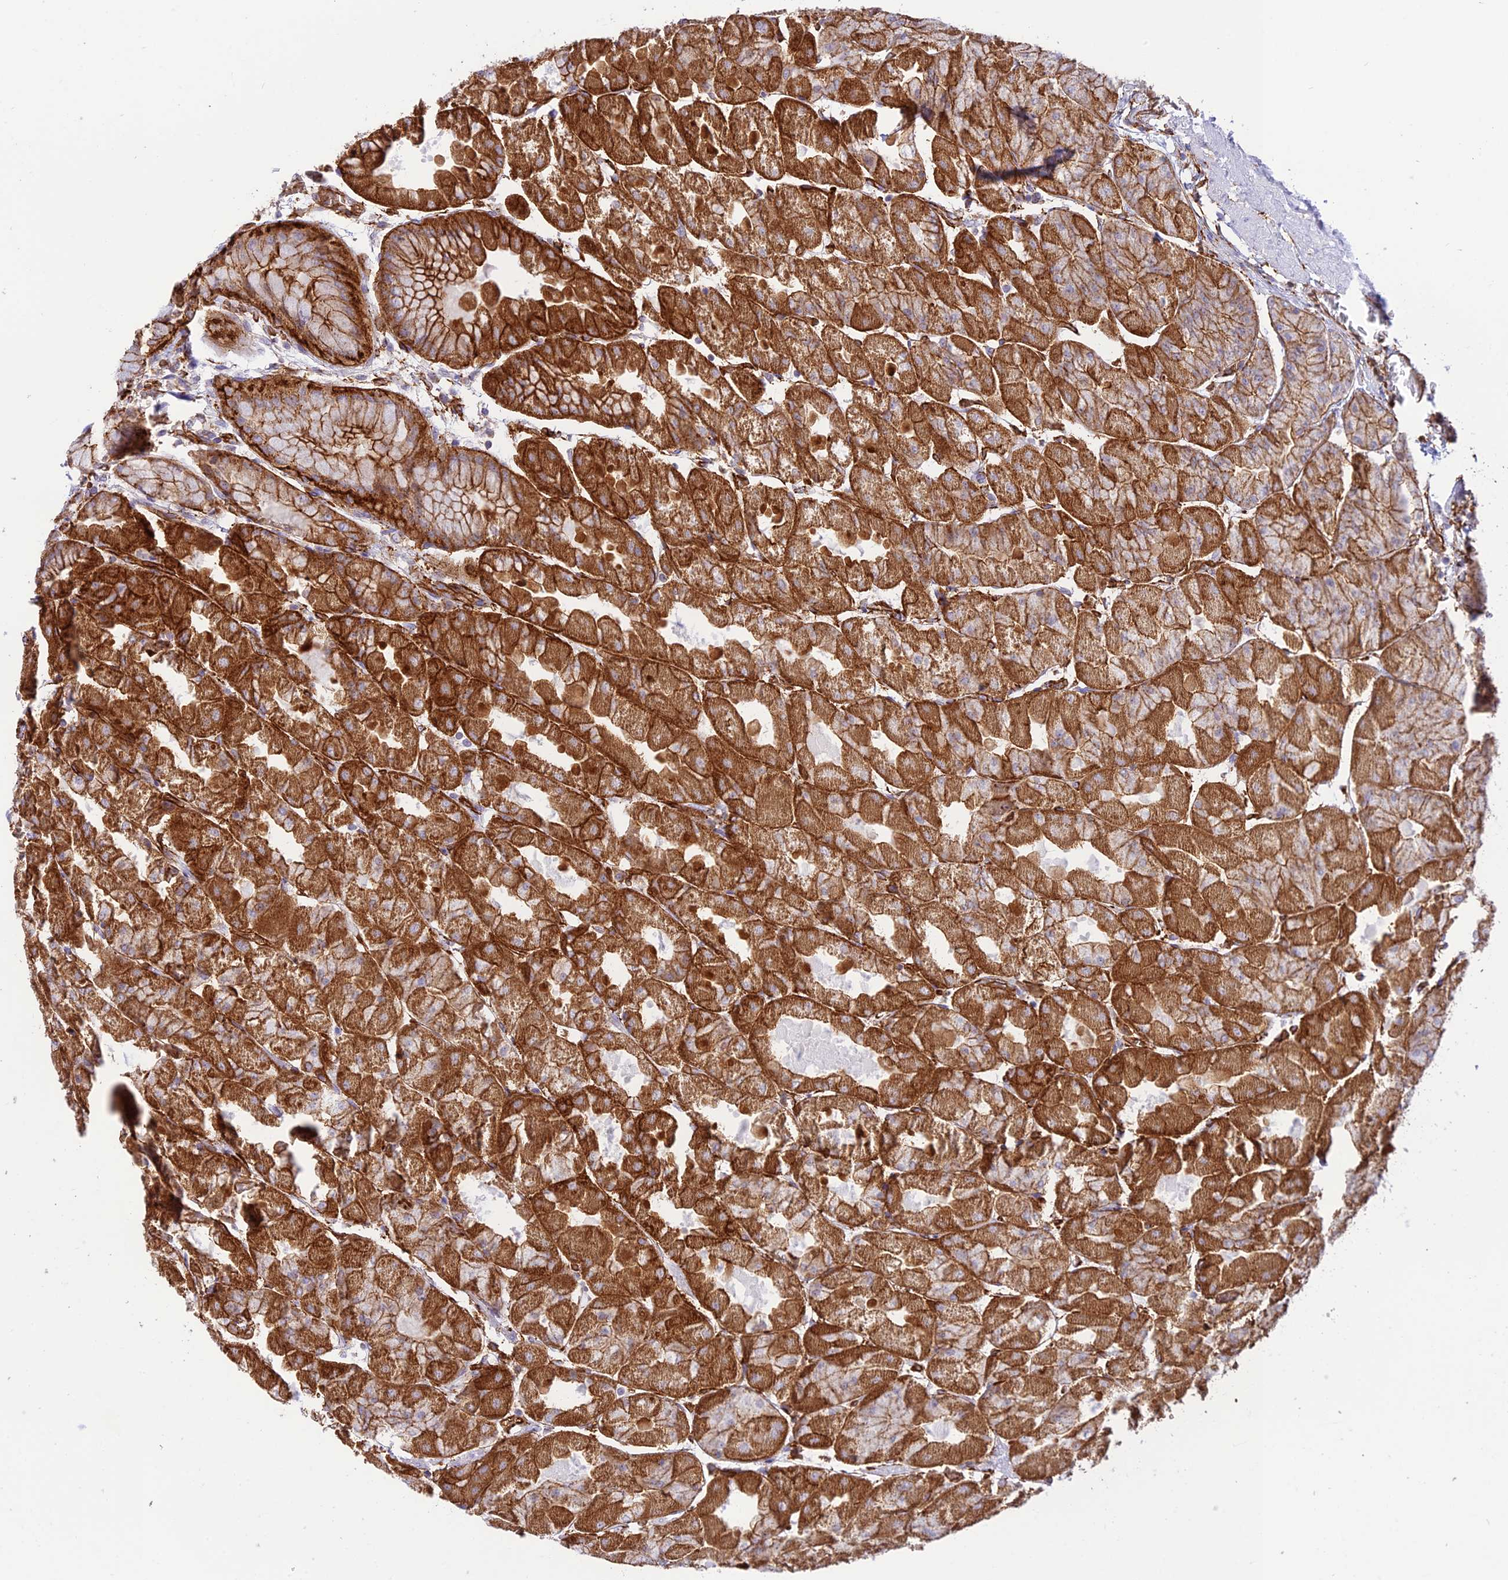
{"staining": {"intensity": "strong", "quantity": ">75%", "location": "cytoplasmic/membranous"}, "tissue": "stomach", "cell_type": "Glandular cells", "image_type": "normal", "snomed": [{"axis": "morphology", "description": "Normal tissue, NOS"}, {"axis": "topography", "description": "Stomach"}], "caption": "Protein staining of normal stomach exhibits strong cytoplasmic/membranous staining in approximately >75% of glandular cells.", "gene": "YPEL5", "patient": {"sex": "female", "age": 61}}